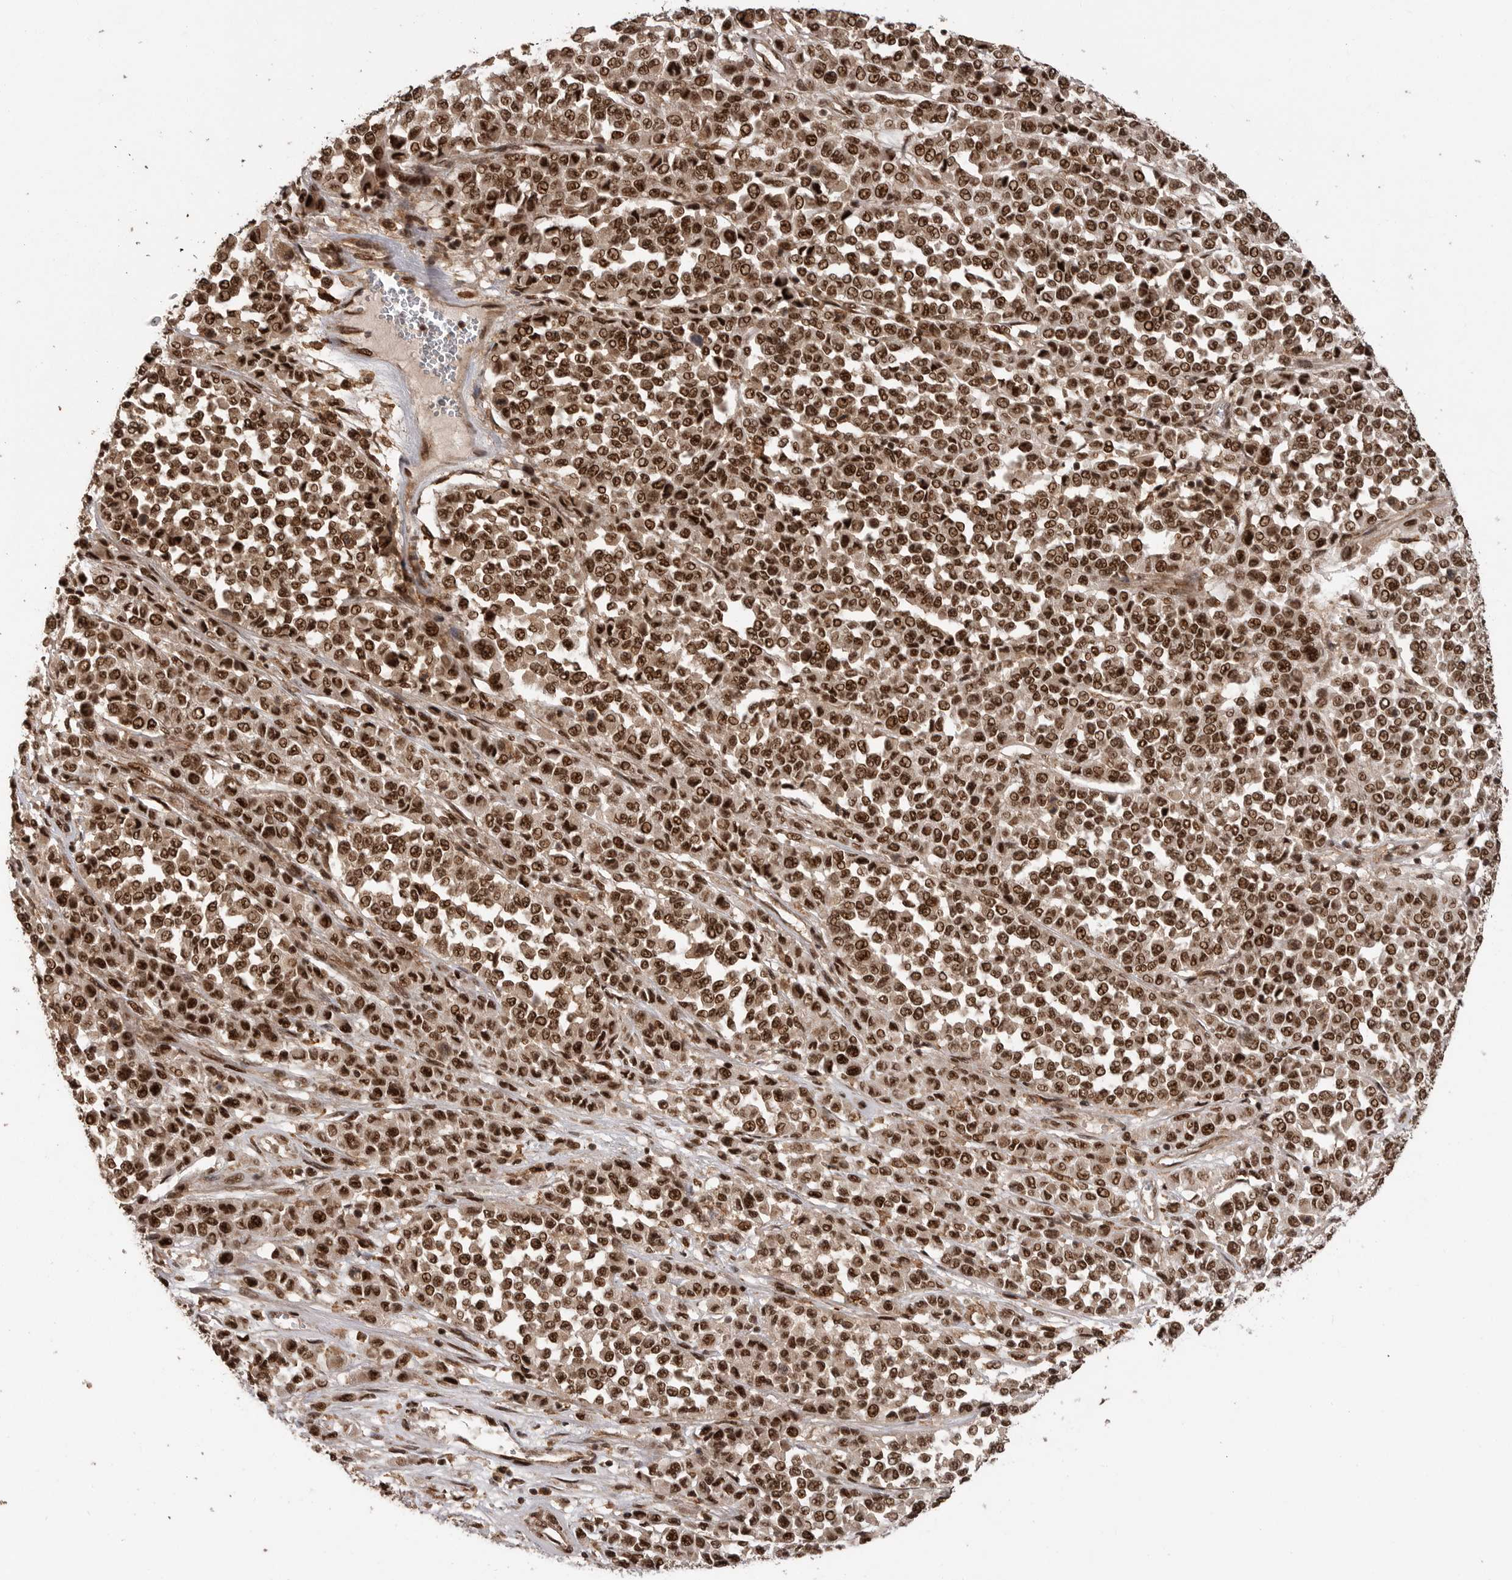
{"staining": {"intensity": "moderate", "quantity": ">75%", "location": "nuclear"}, "tissue": "melanoma", "cell_type": "Tumor cells", "image_type": "cancer", "snomed": [{"axis": "morphology", "description": "Malignant melanoma, Metastatic site"}, {"axis": "topography", "description": "Pancreas"}], "caption": "Immunohistochemistry of human melanoma demonstrates medium levels of moderate nuclear expression in about >75% of tumor cells. (DAB IHC with brightfield microscopy, high magnification).", "gene": "PPP1R8", "patient": {"sex": "female", "age": 30}}